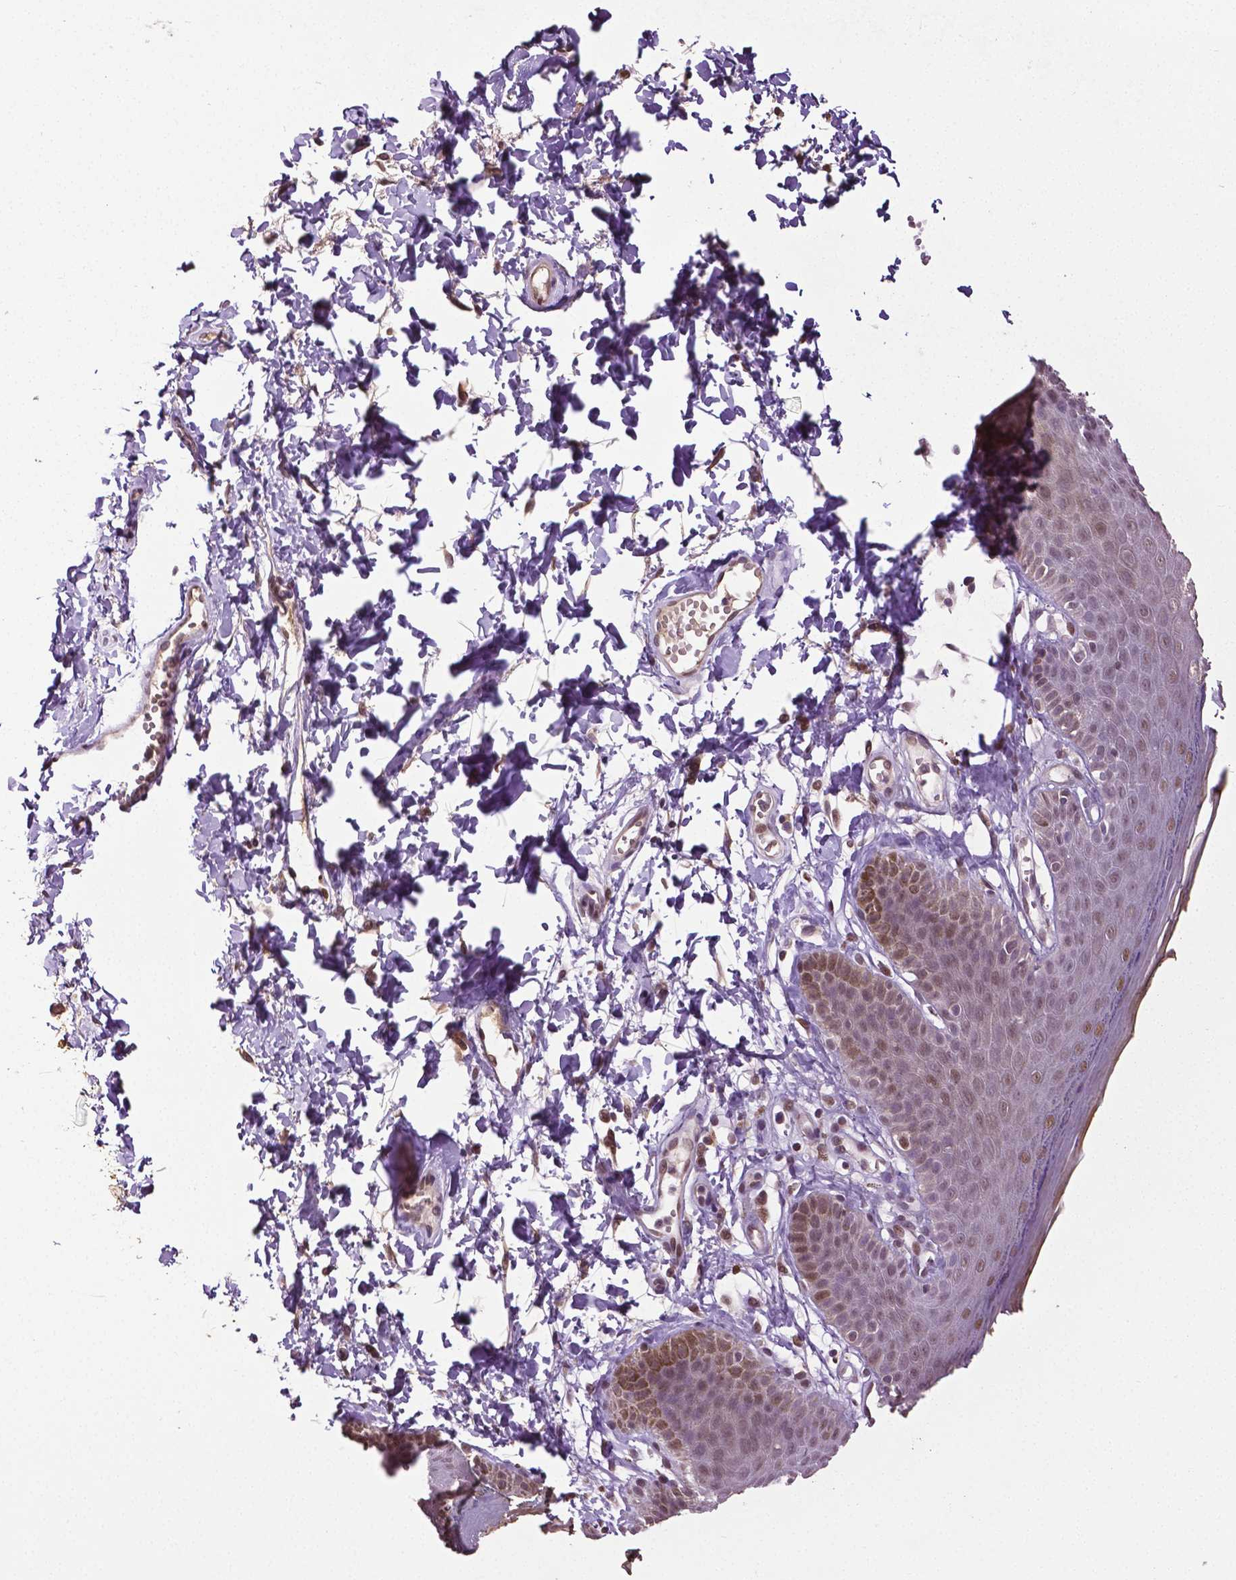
{"staining": {"intensity": "moderate", "quantity": "25%-75%", "location": "nuclear"}, "tissue": "skin", "cell_type": "Epidermal cells", "image_type": "normal", "snomed": [{"axis": "morphology", "description": "Normal tissue, NOS"}, {"axis": "topography", "description": "Anal"}], "caption": "A histopathology image of human skin stained for a protein displays moderate nuclear brown staining in epidermal cells. (IHC, brightfield microscopy, high magnification).", "gene": "DLX5", "patient": {"sex": "male", "age": 53}}